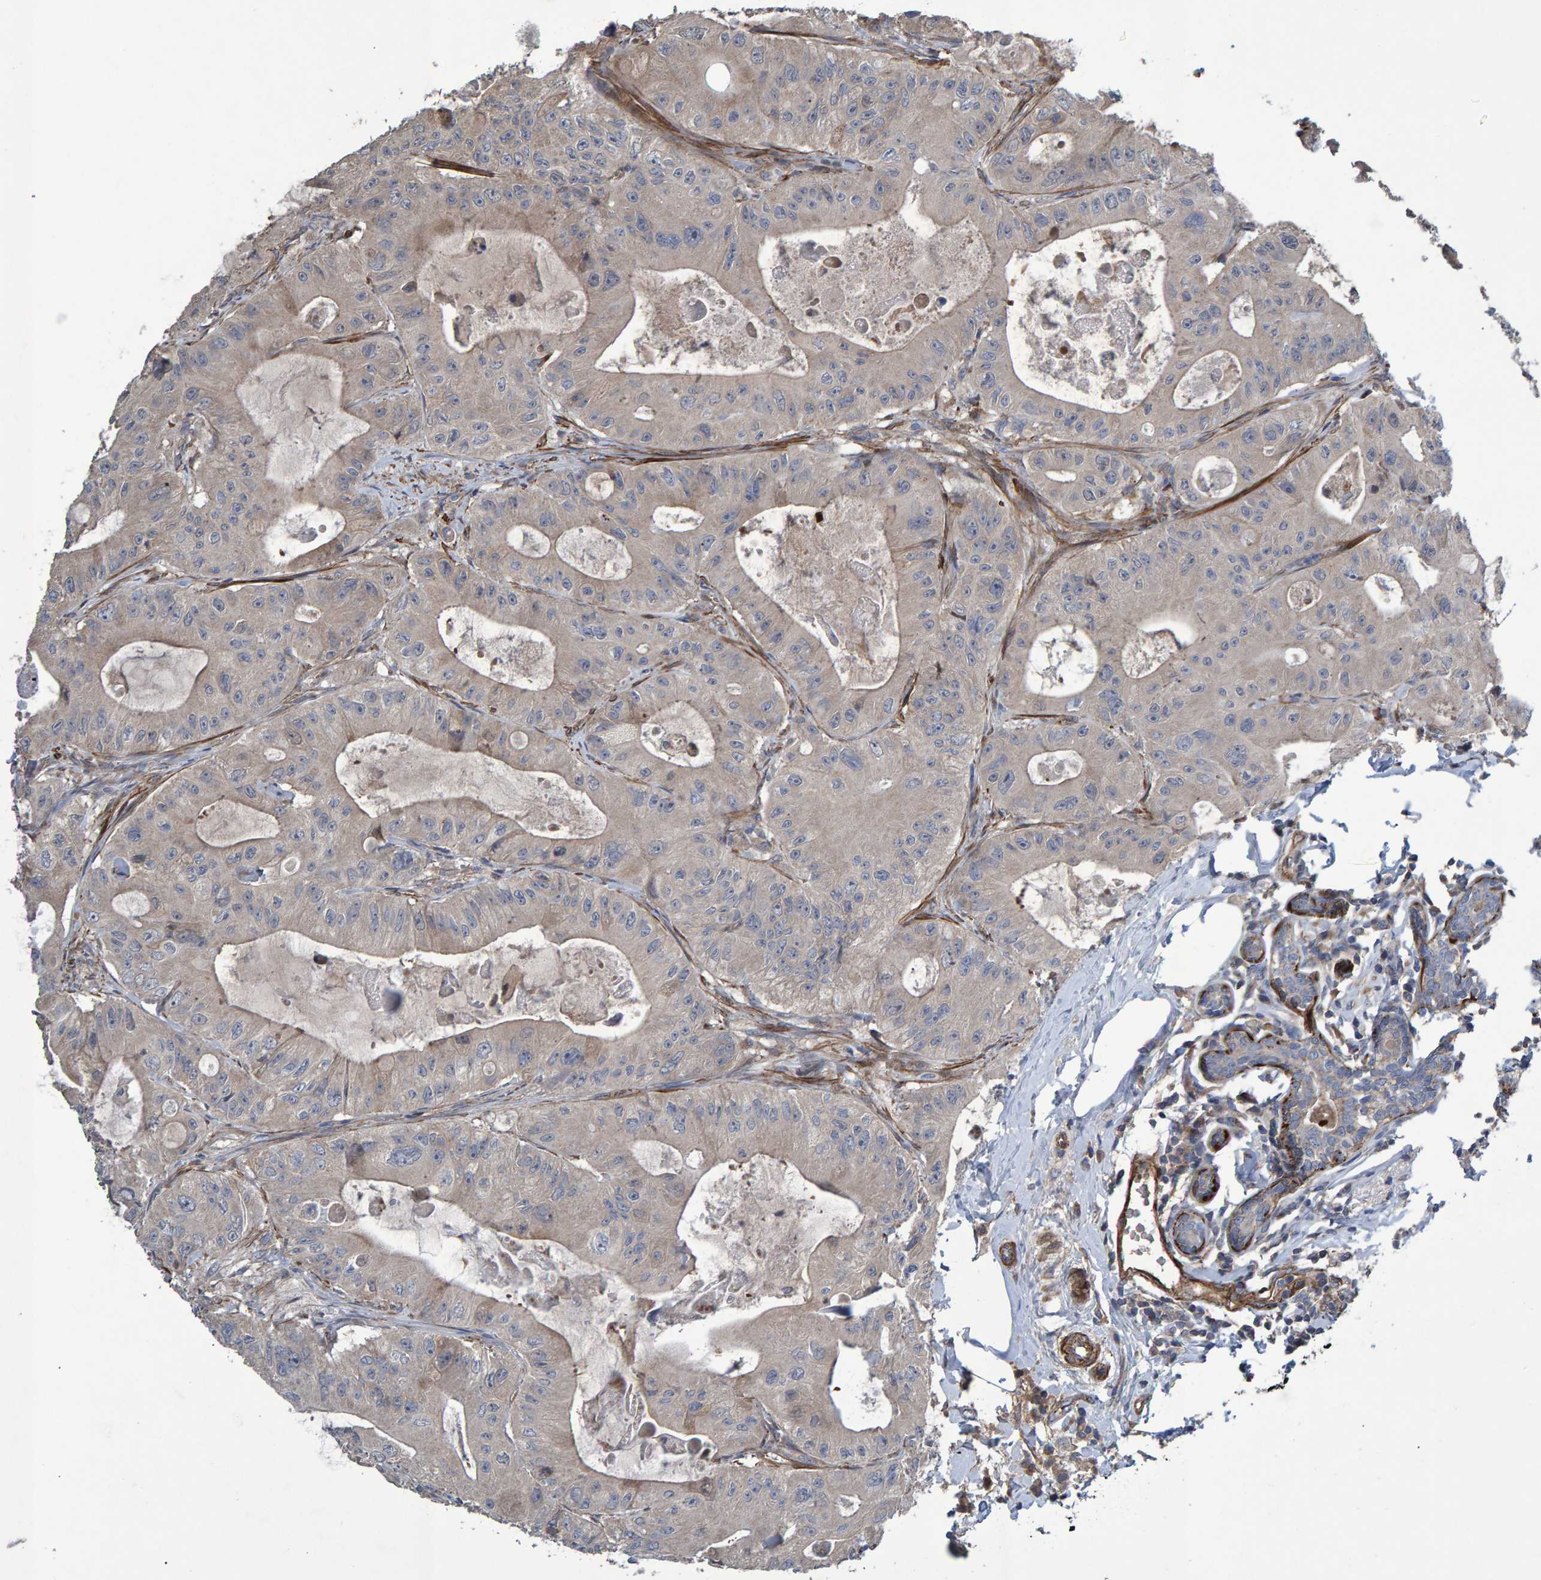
{"staining": {"intensity": "weak", "quantity": "<25%", "location": "cytoplasmic/membranous"}, "tissue": "colorectal cancer", "cell_type": "Tumor cells", "image_type": "cancer", "snomed": [{"axis": "morphology", "description": "Adenocarcinoma, NOS"}, {"axis": "topography", "description": "Colon"}], "caption": "Human adenocarcinoma (colorectal) stained for a protein using IHC displays no staining in tumor cells.", "gene": "SLIT2", "patient": {"sex": "female", "age": 46}}